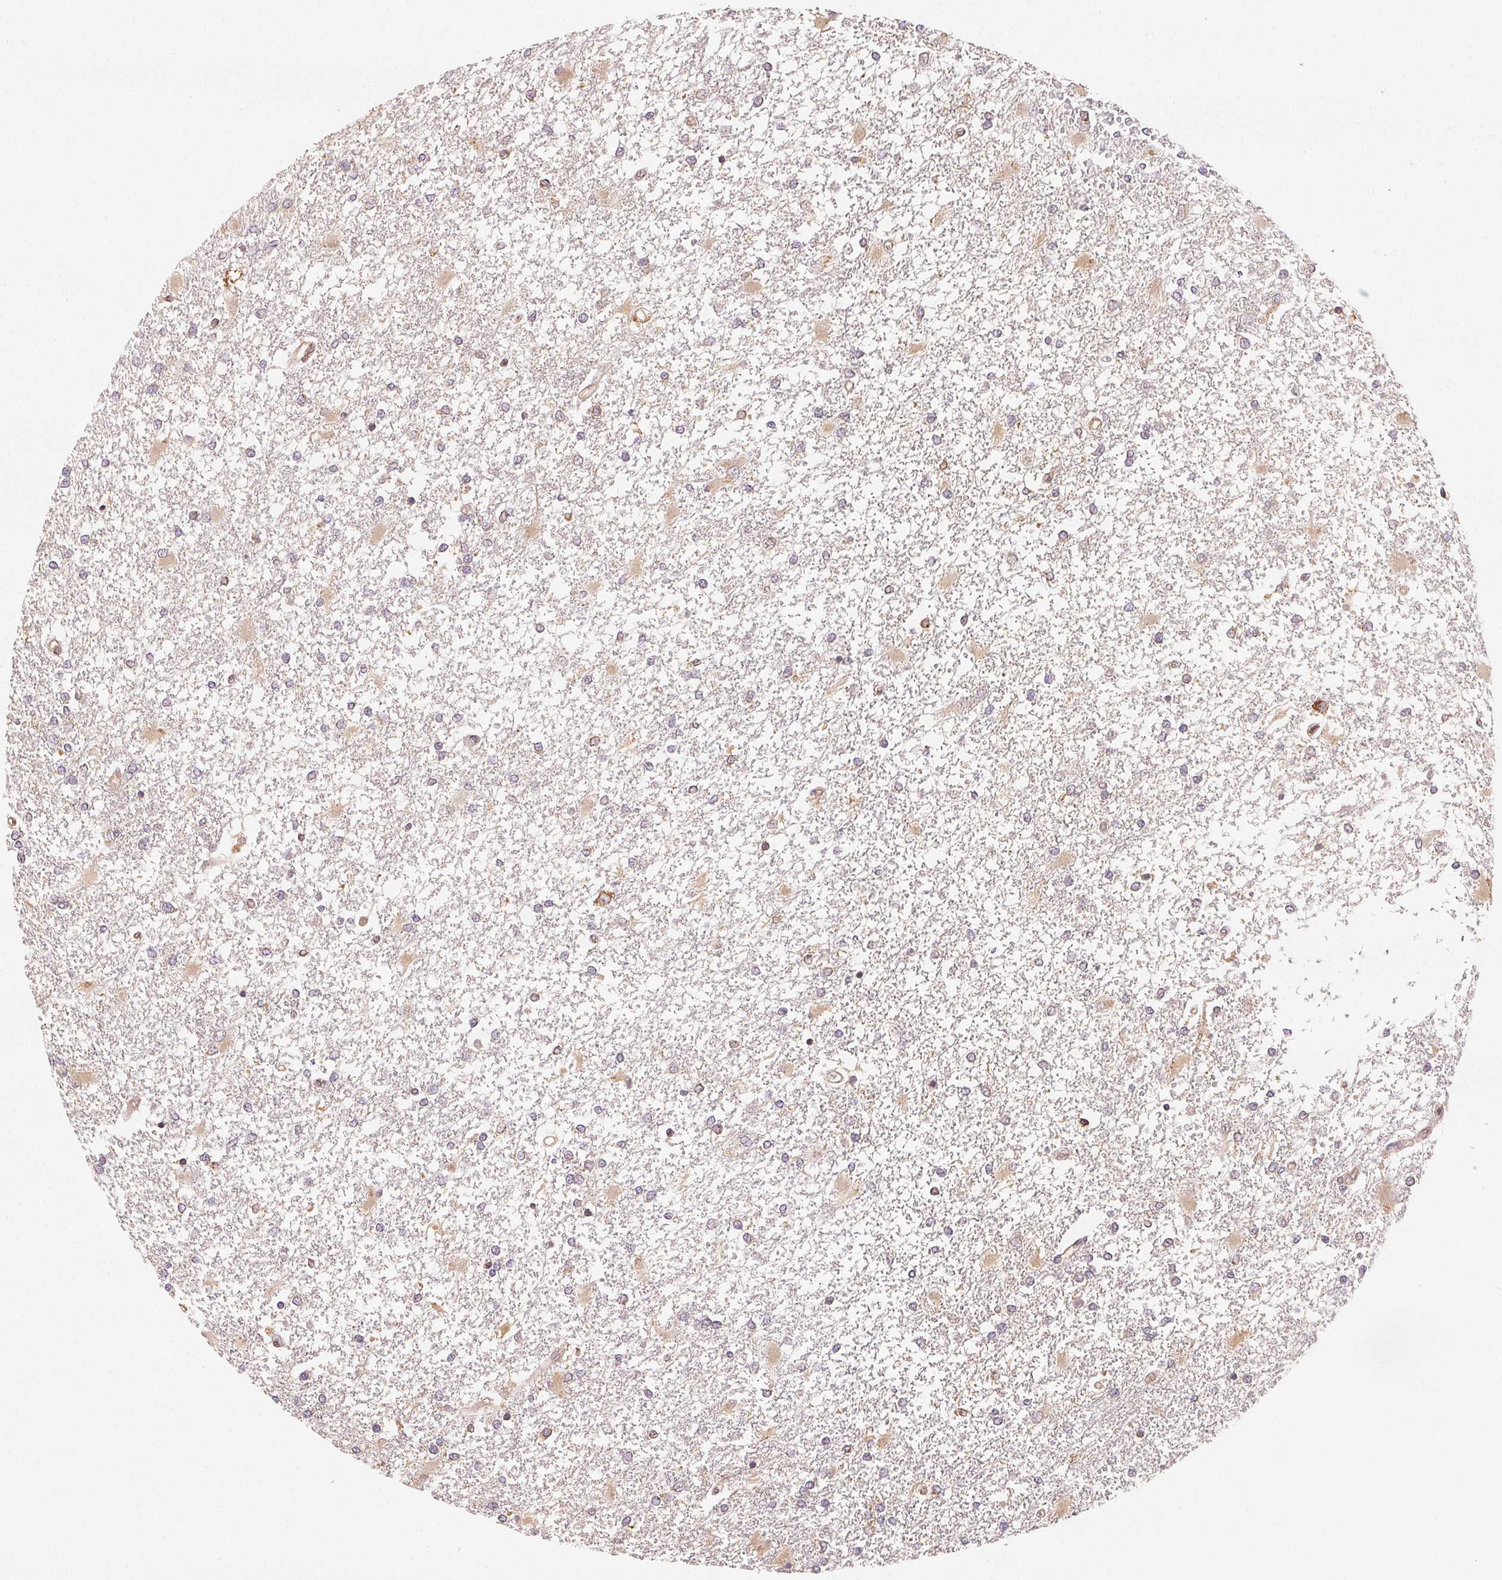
{"staining": {"intensity": "weak", "quantity": "<25%", "location": "cytoplasmic/membranous"}, "tissue": "glioma", "cell_type": "Tumor cells", "image_type": "cancer", "snomed": [{"axis": "morphology", "description": "Glioma, malignant, High grade"}, {"axis": "topography", "description": "Cerebral cortex"}], "caption": "IHC of malignant glioma (high-grade) exhibits no staining in tumor cells. Brightfield microscopy of immunohistochemistry (IHC) stained with DAB (brown) and hematoxylin (blue), captured at high magnification.", "gene": "SEZ6L2", "patient": {"sex": "male", "age": 79}}